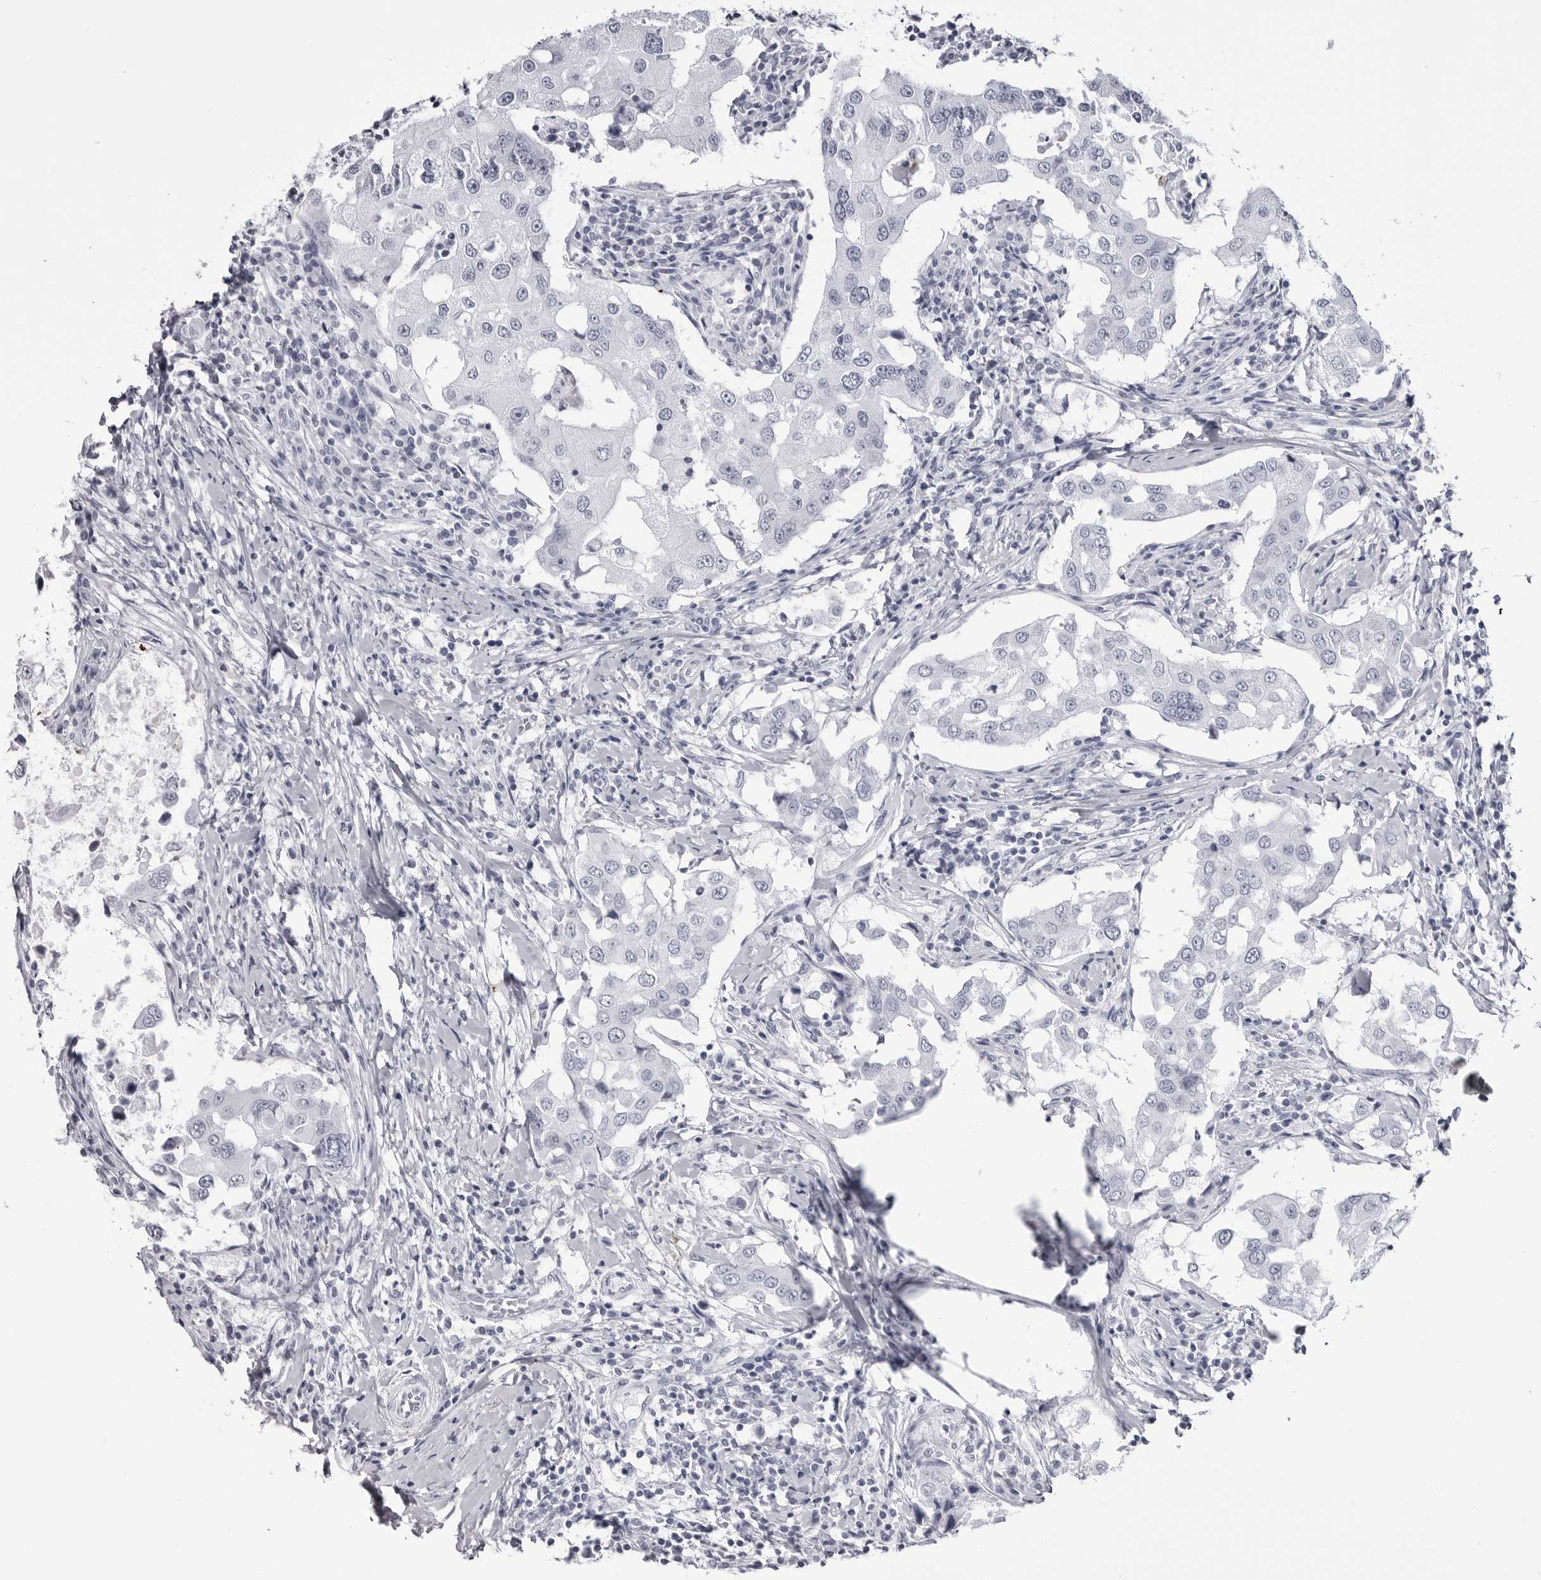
{"staining": {"intensity": "negative", "quantity": "none", "location": "none"}, "tissue": "breast cancer", "cell_type": "Tumor cells", "image_type": "cancer", "snomed": [{"axis": "morphology", "description": "Duct carcinoma"}, {"axis": "topography", "description": "Breast"}], "caption": "An immunohistochemistry image of infiltrating ductal carcinoma (breast) is shown. There is no staining in tumor cells of infiltrating ductal carcinoma (breast).", "gene": "COL26A1", "patient": {"sex": "female", "age": 27}}